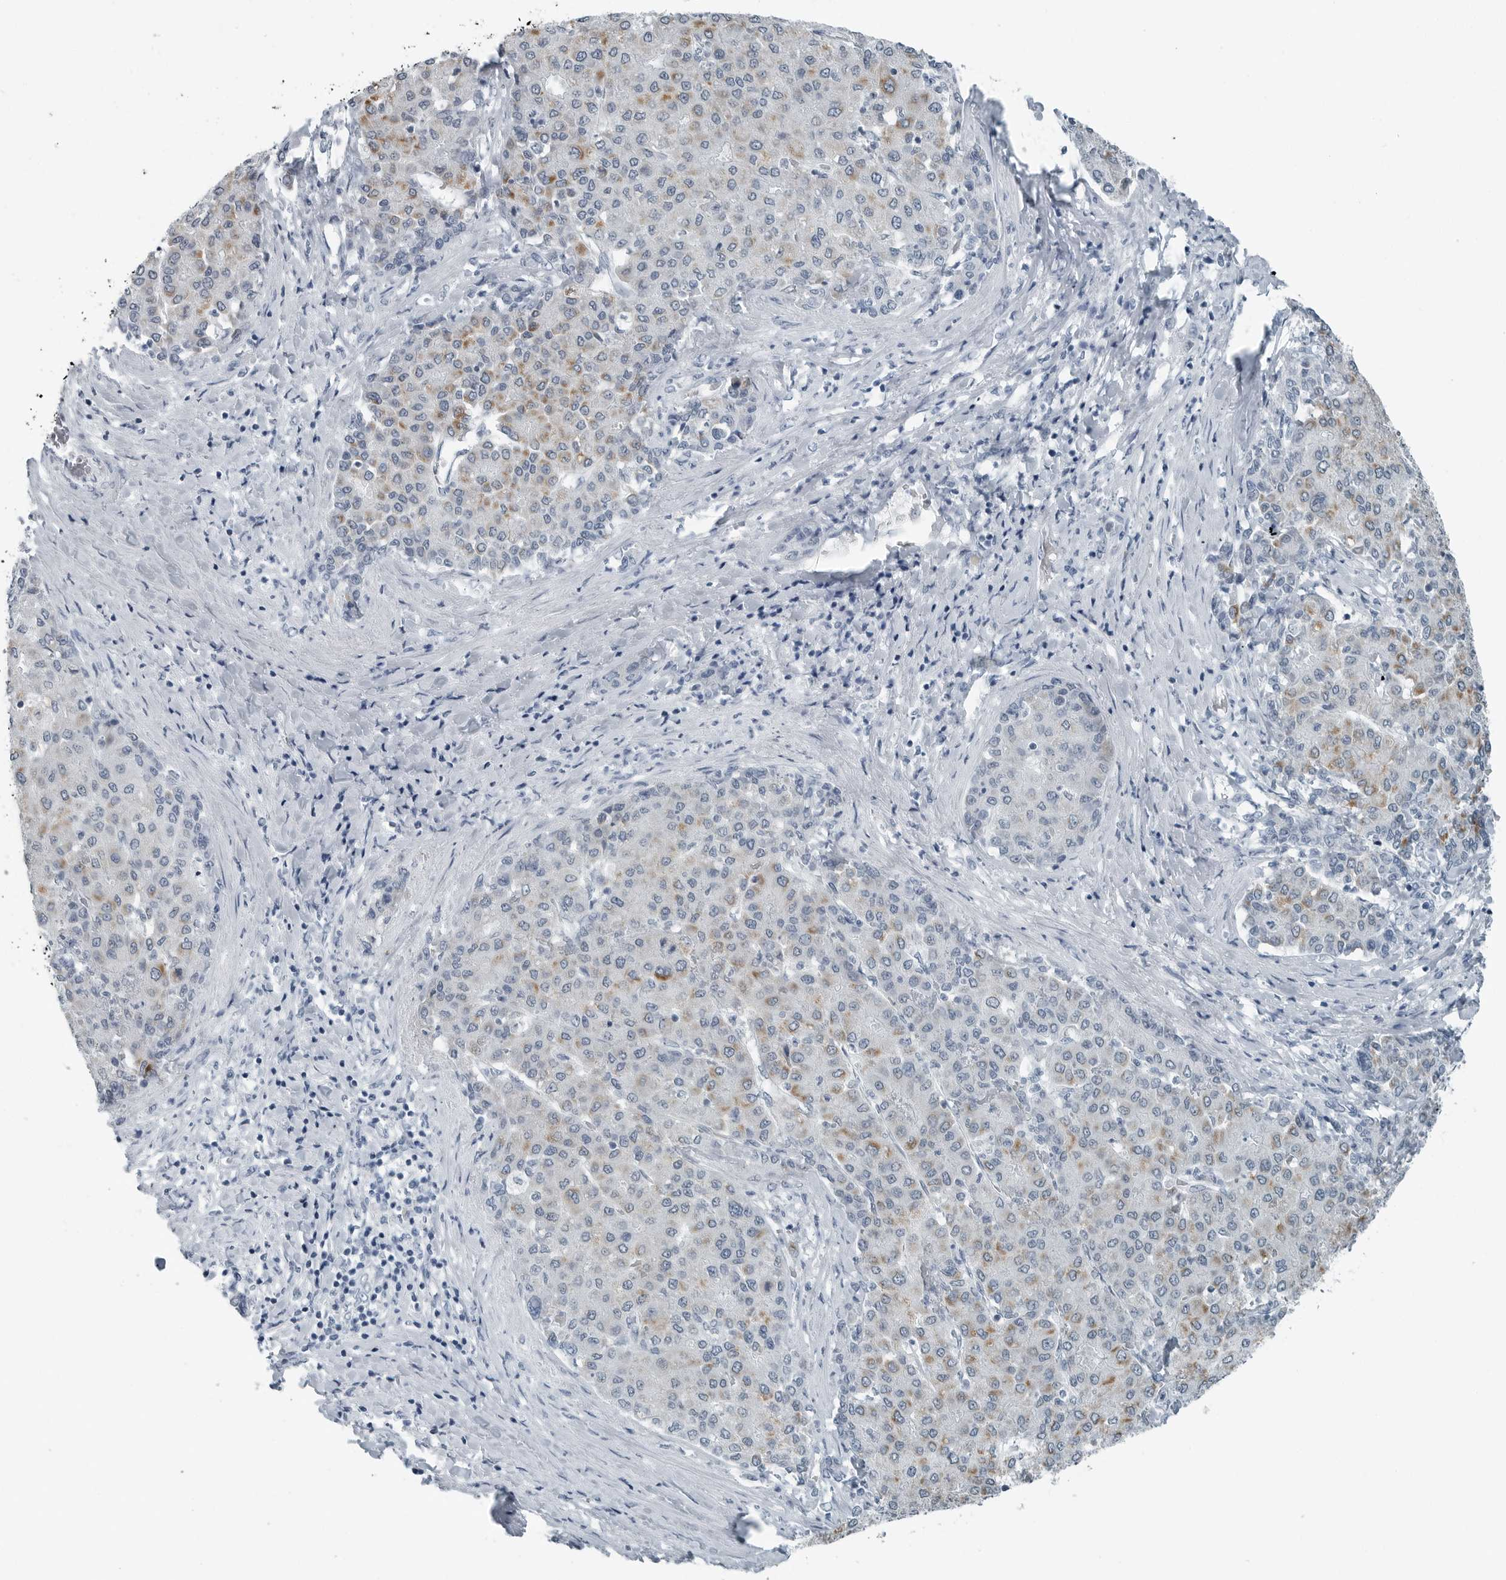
{"staining": {"intensity": "moderate", "quantity": "<25%", "location": "cytoplasmic/membranous"}, "tissue": "liver cancer", "cell_type": "Tumor cells", "image_type": "cancer", "snomed": [{"axis": "morphology", "description": "Carcinoma, Hepatocellular, NOS"}, {"axis": "topography", "description": "Liver"}], "caption": "An image showing moderate cytoplasmic/membranous expression in about <25% of tumor cells in liver cancer, as visualized by brown immunohistochemical staining.", "gene": "ZPBP2", "patient": {"sex": "male", "age": 65}}